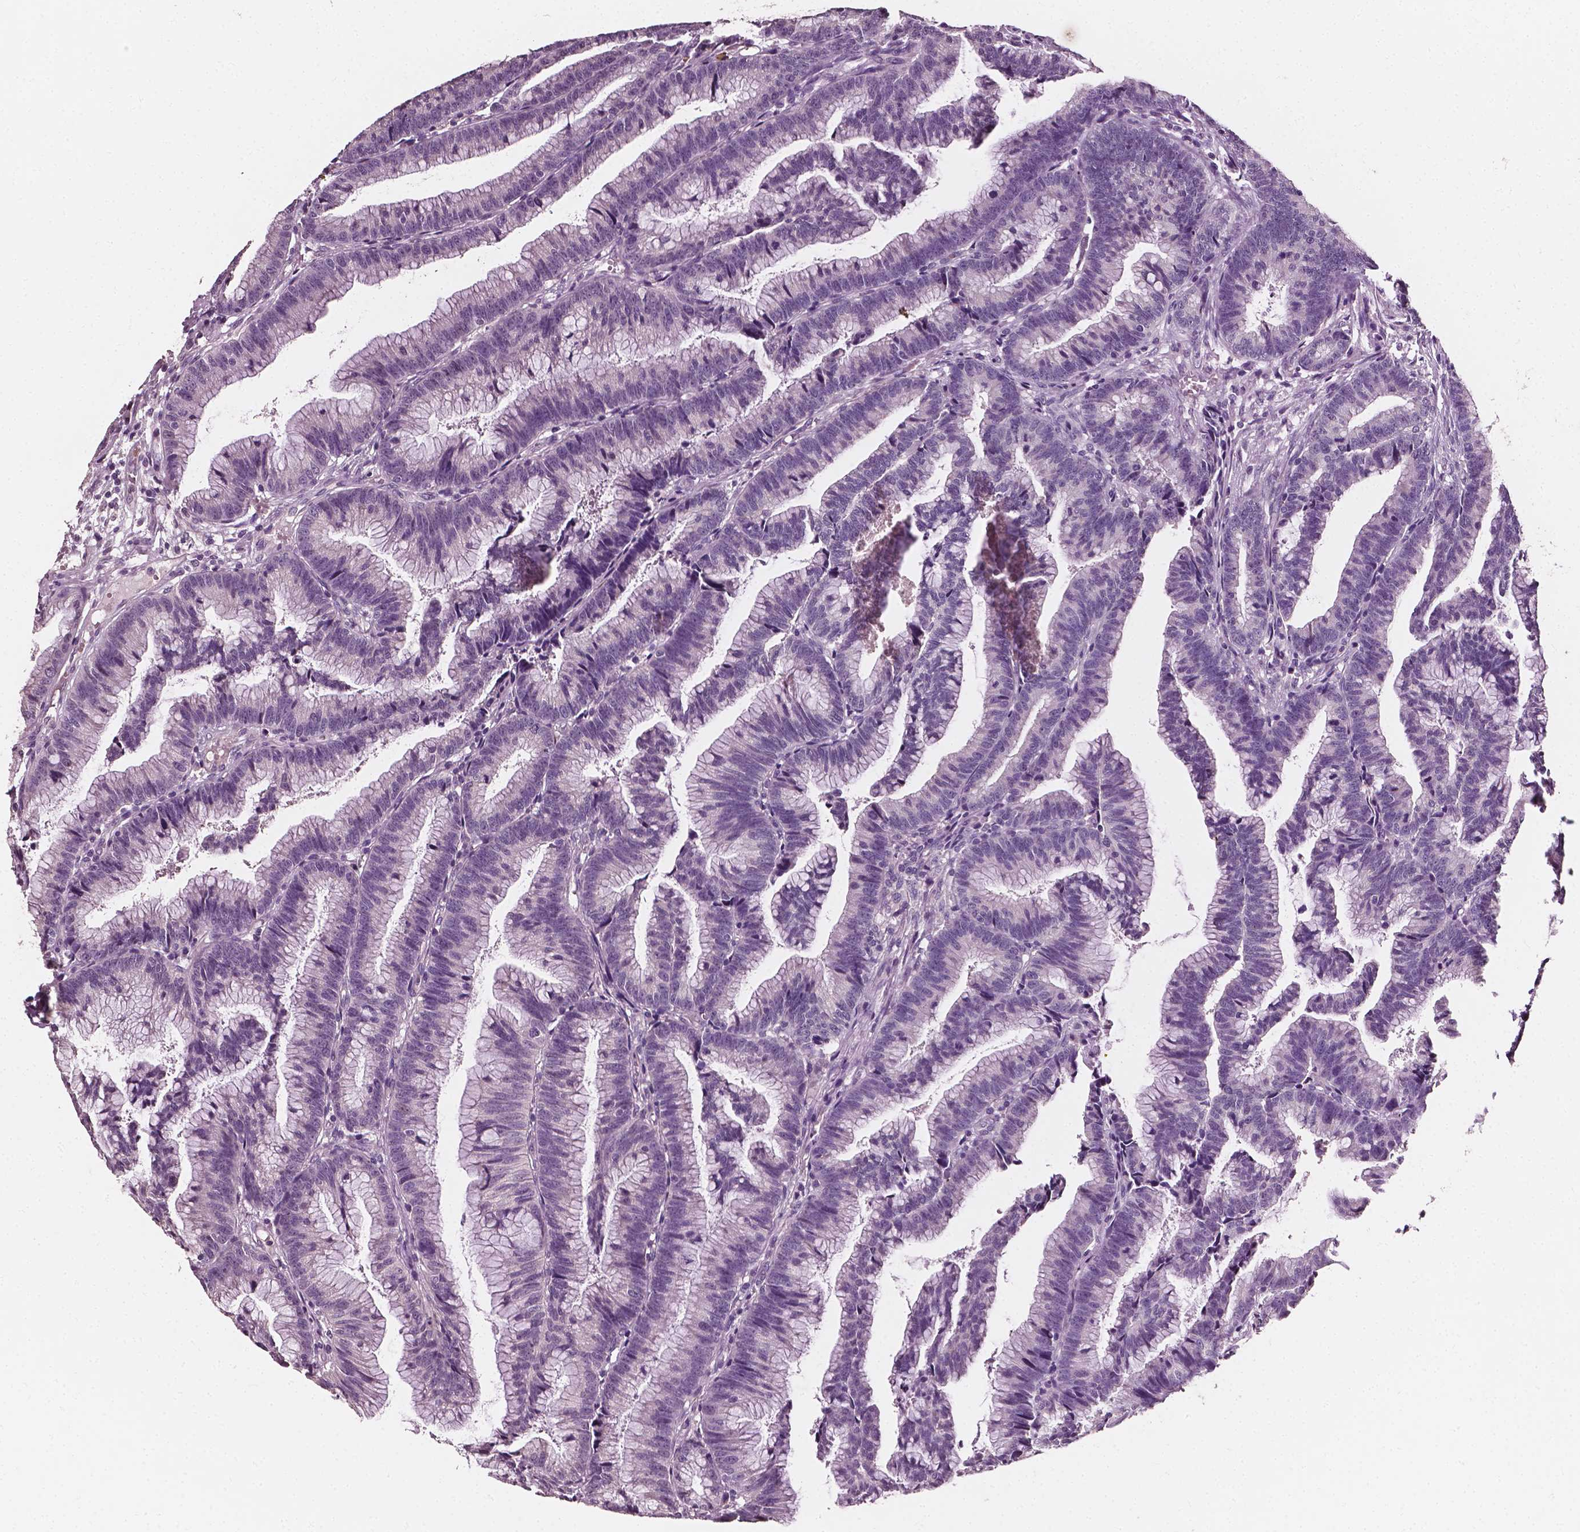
{"staining": {"intensity": "negative", "quantity": "none", "location": "none"}, "tissue": "colorectal cancer", "cell_type": "Tumor cells", "image_type": "cancer", "snomed": [{"axis": "morphology", "description": "Adenocarcinoma, NOS"}, {"axis": "topography", "description": "Colon"}], "caption": "Tumor cells show no significant positivity in colorectal adenocarcinoma.", "gene": "PLA2R1", "patient": {"sex": "female", "age": 78}}